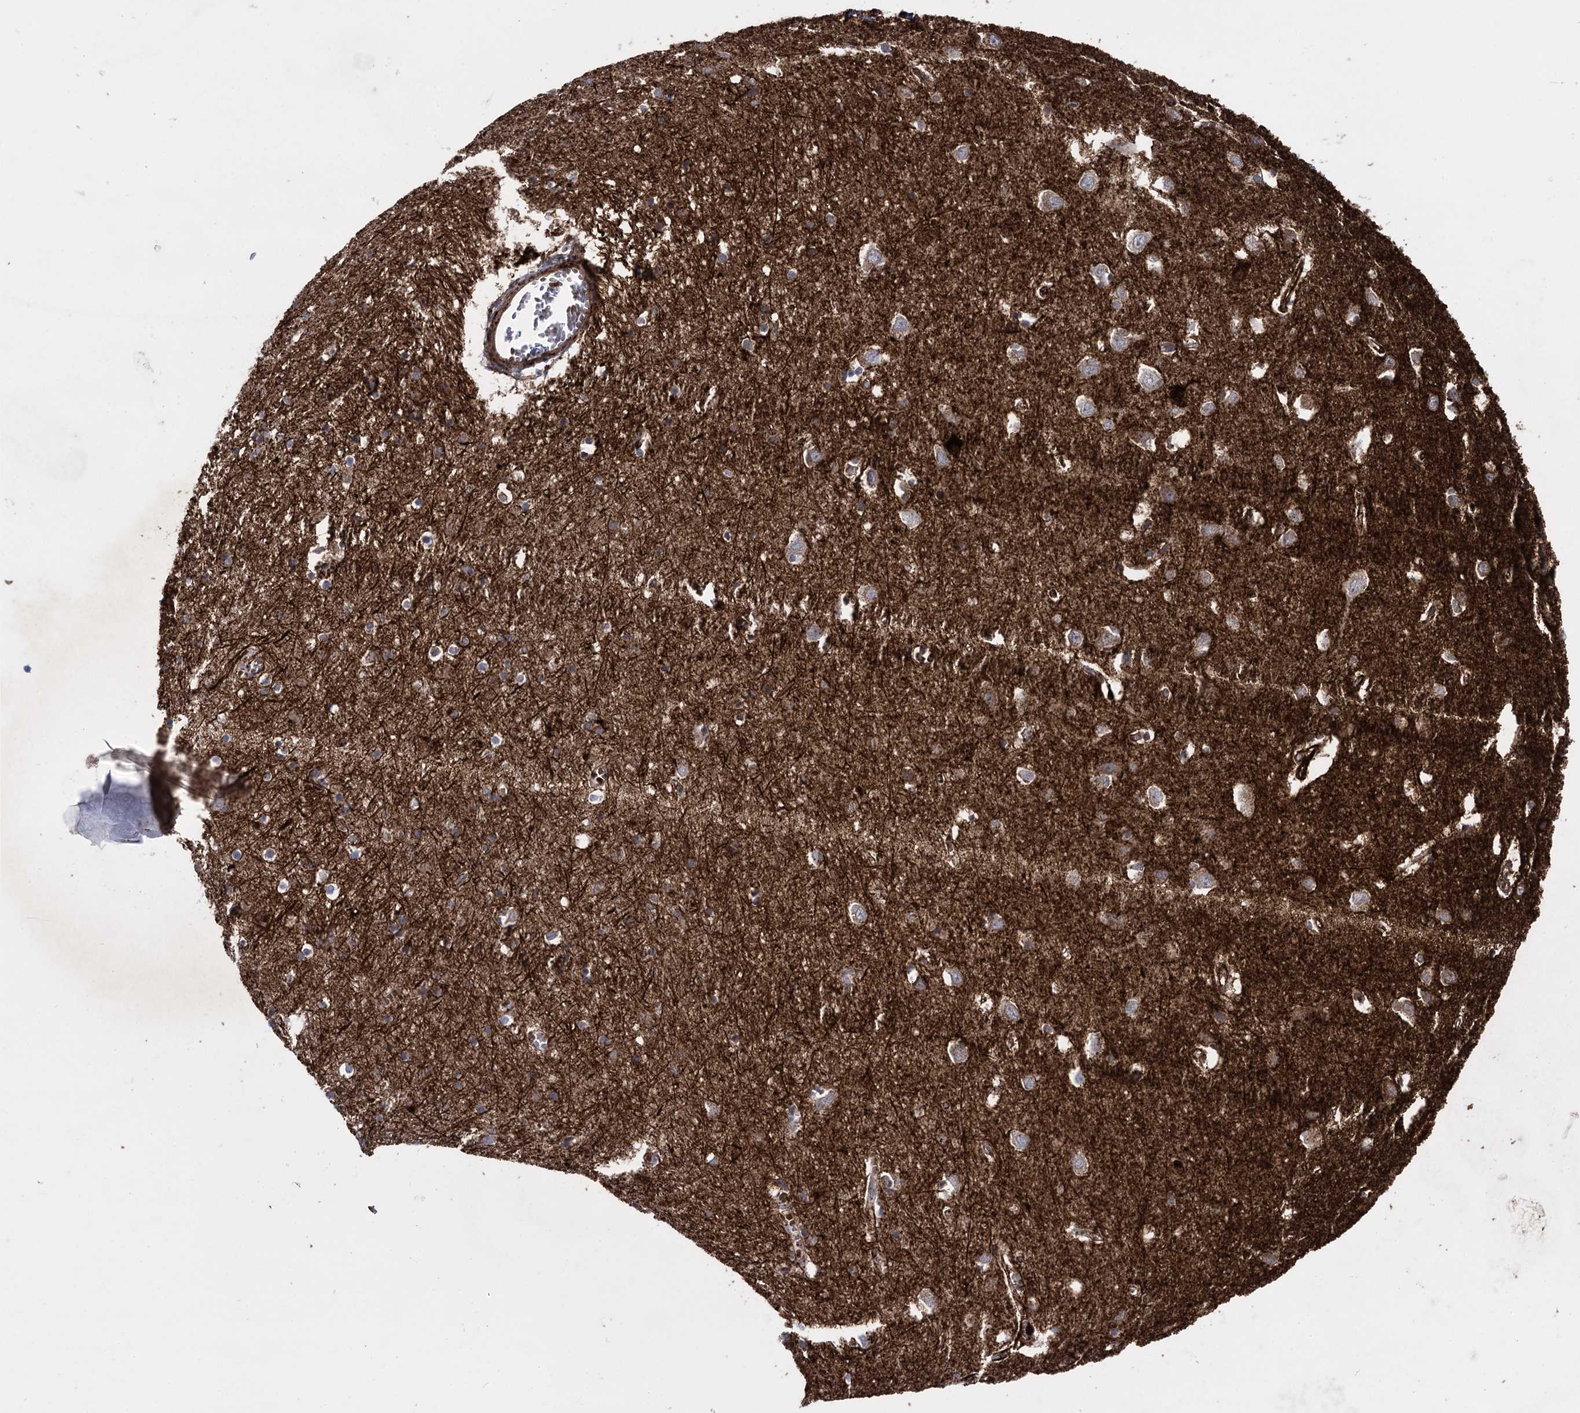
{"staining": {"intensity": "moderate", "quantity": ">75%", "location": "cytoplasmic/membranous"}, "tissue": "cerebral cortex", "cell_type": "Endothelial cells", "image_type": "normal", "snomed": [{"axis": "morphology", "description": "Normal tissue, NOS"}, {"axis": "topography", "description": "Cerebral cortex"}], "caption": "High-power microscopy captured an IHC micrograph of normal cerebral cortex, revealing moderate cytoplasmic/membranous expression in approximately >75% of endothelial cells.", "gene": "SNCG", "patient": {"sex": "female", "age": 64}}